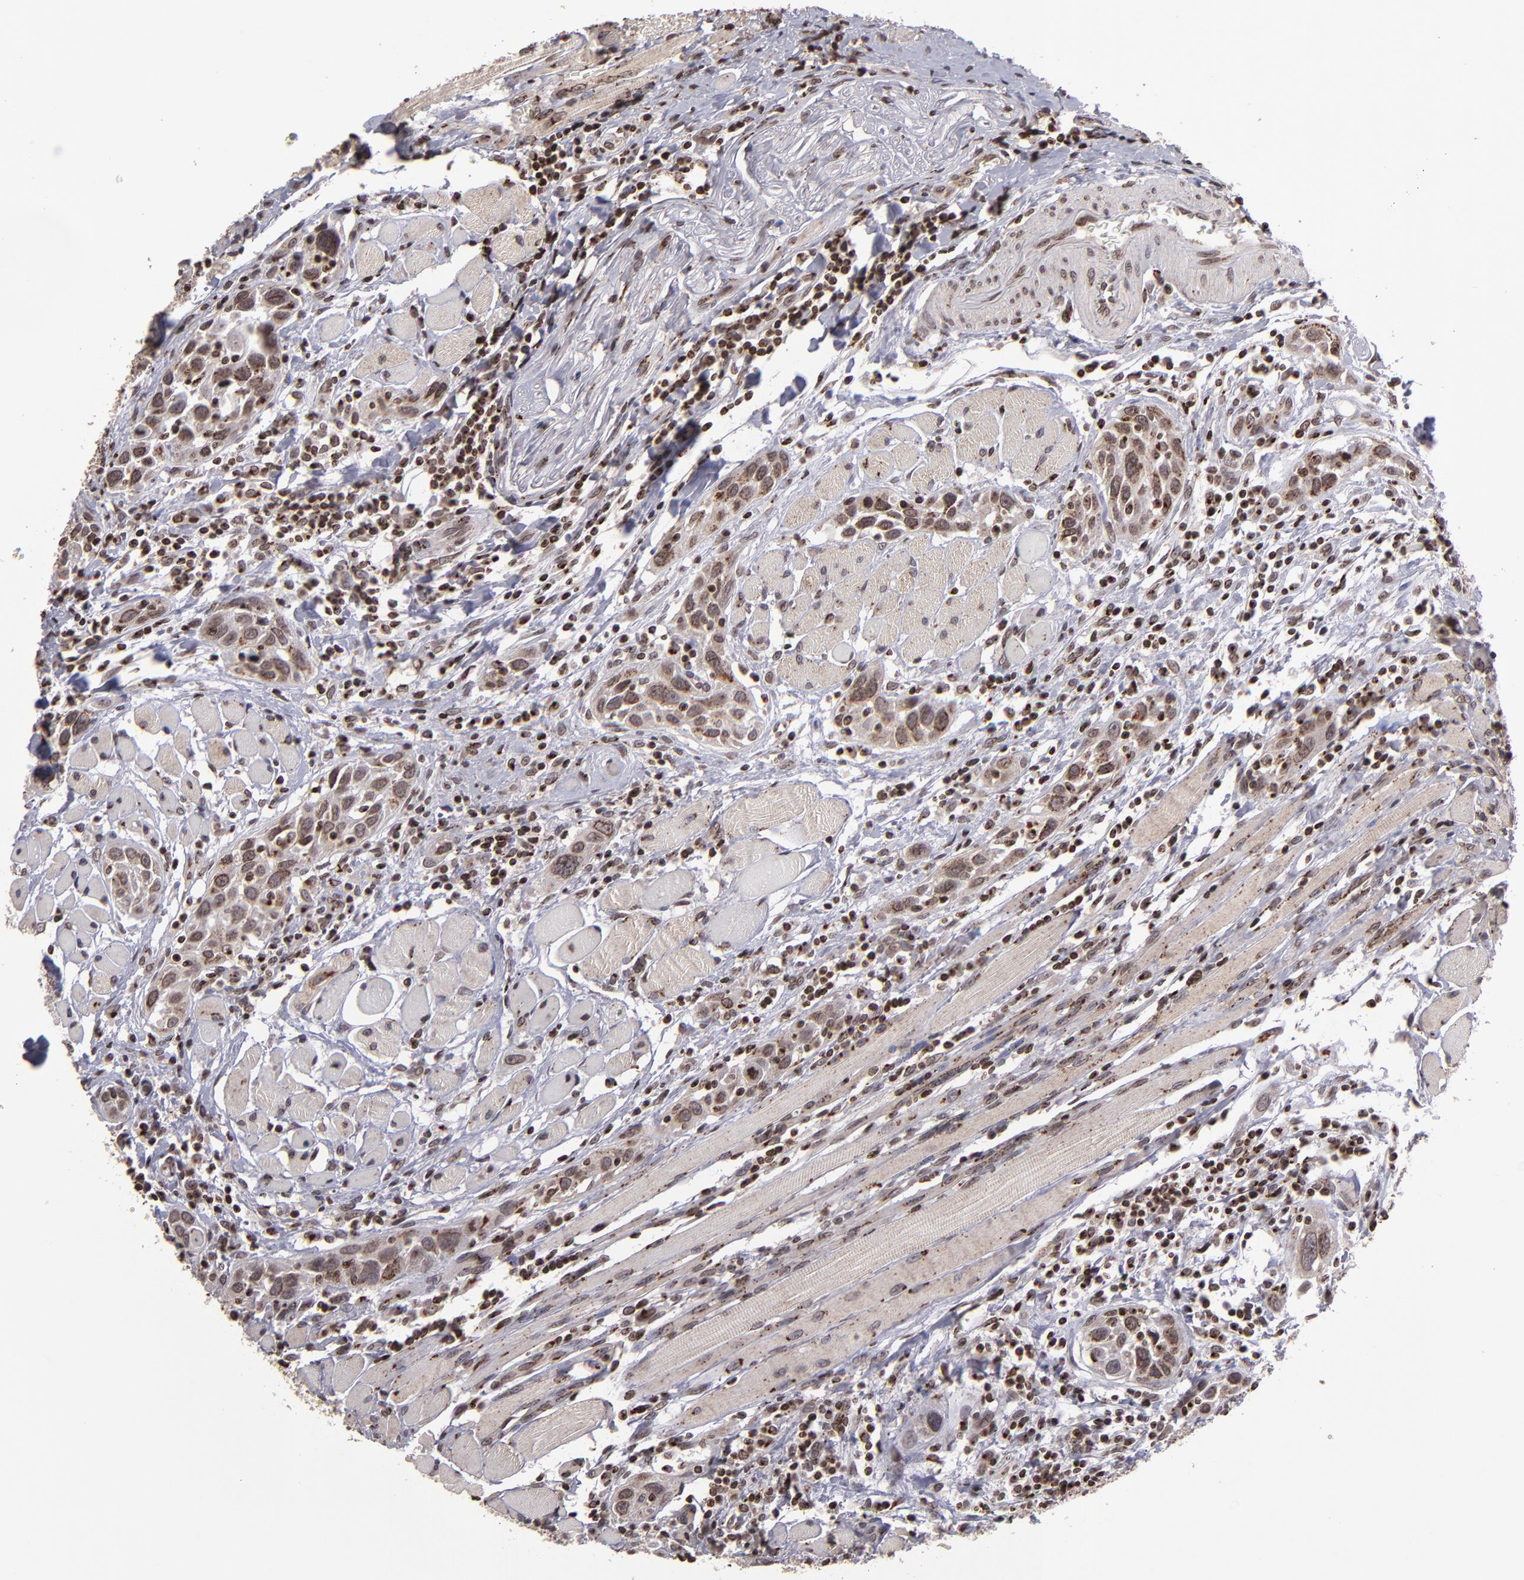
{"staining": {"intensity": "moderate", "quantity": ">75%", "location": "cytoplasmic/membranous,nuclear"}, "tissue": "head and neck cancer", "cell_type": "Tumor cells", "image_type": "cancer", "snomed": [{"axis": "morphology", "description": "Squamous cell carcinoma, NOS"}, {"axis": "topography", "description": "Oral tissue"}, {"axis": "topography", "description": "Head-Neck"}], "caption": "Immunohistochemistry (IHC) staining of squamous cell carcinoma (head and neck), which shows medium levels of moderate cytoplasmic/membranous and nuclear positivity in approximately >75% of tumor cells indicating moderate cytoplasmic/membranous and nuclear protein staining. The staining was performed using DAB (brown) for protein detection and nuclei were counterstained in hematoxylin (blue).", "gene": "CSDC2", "patient": {"sex": "female", "age": 50}}